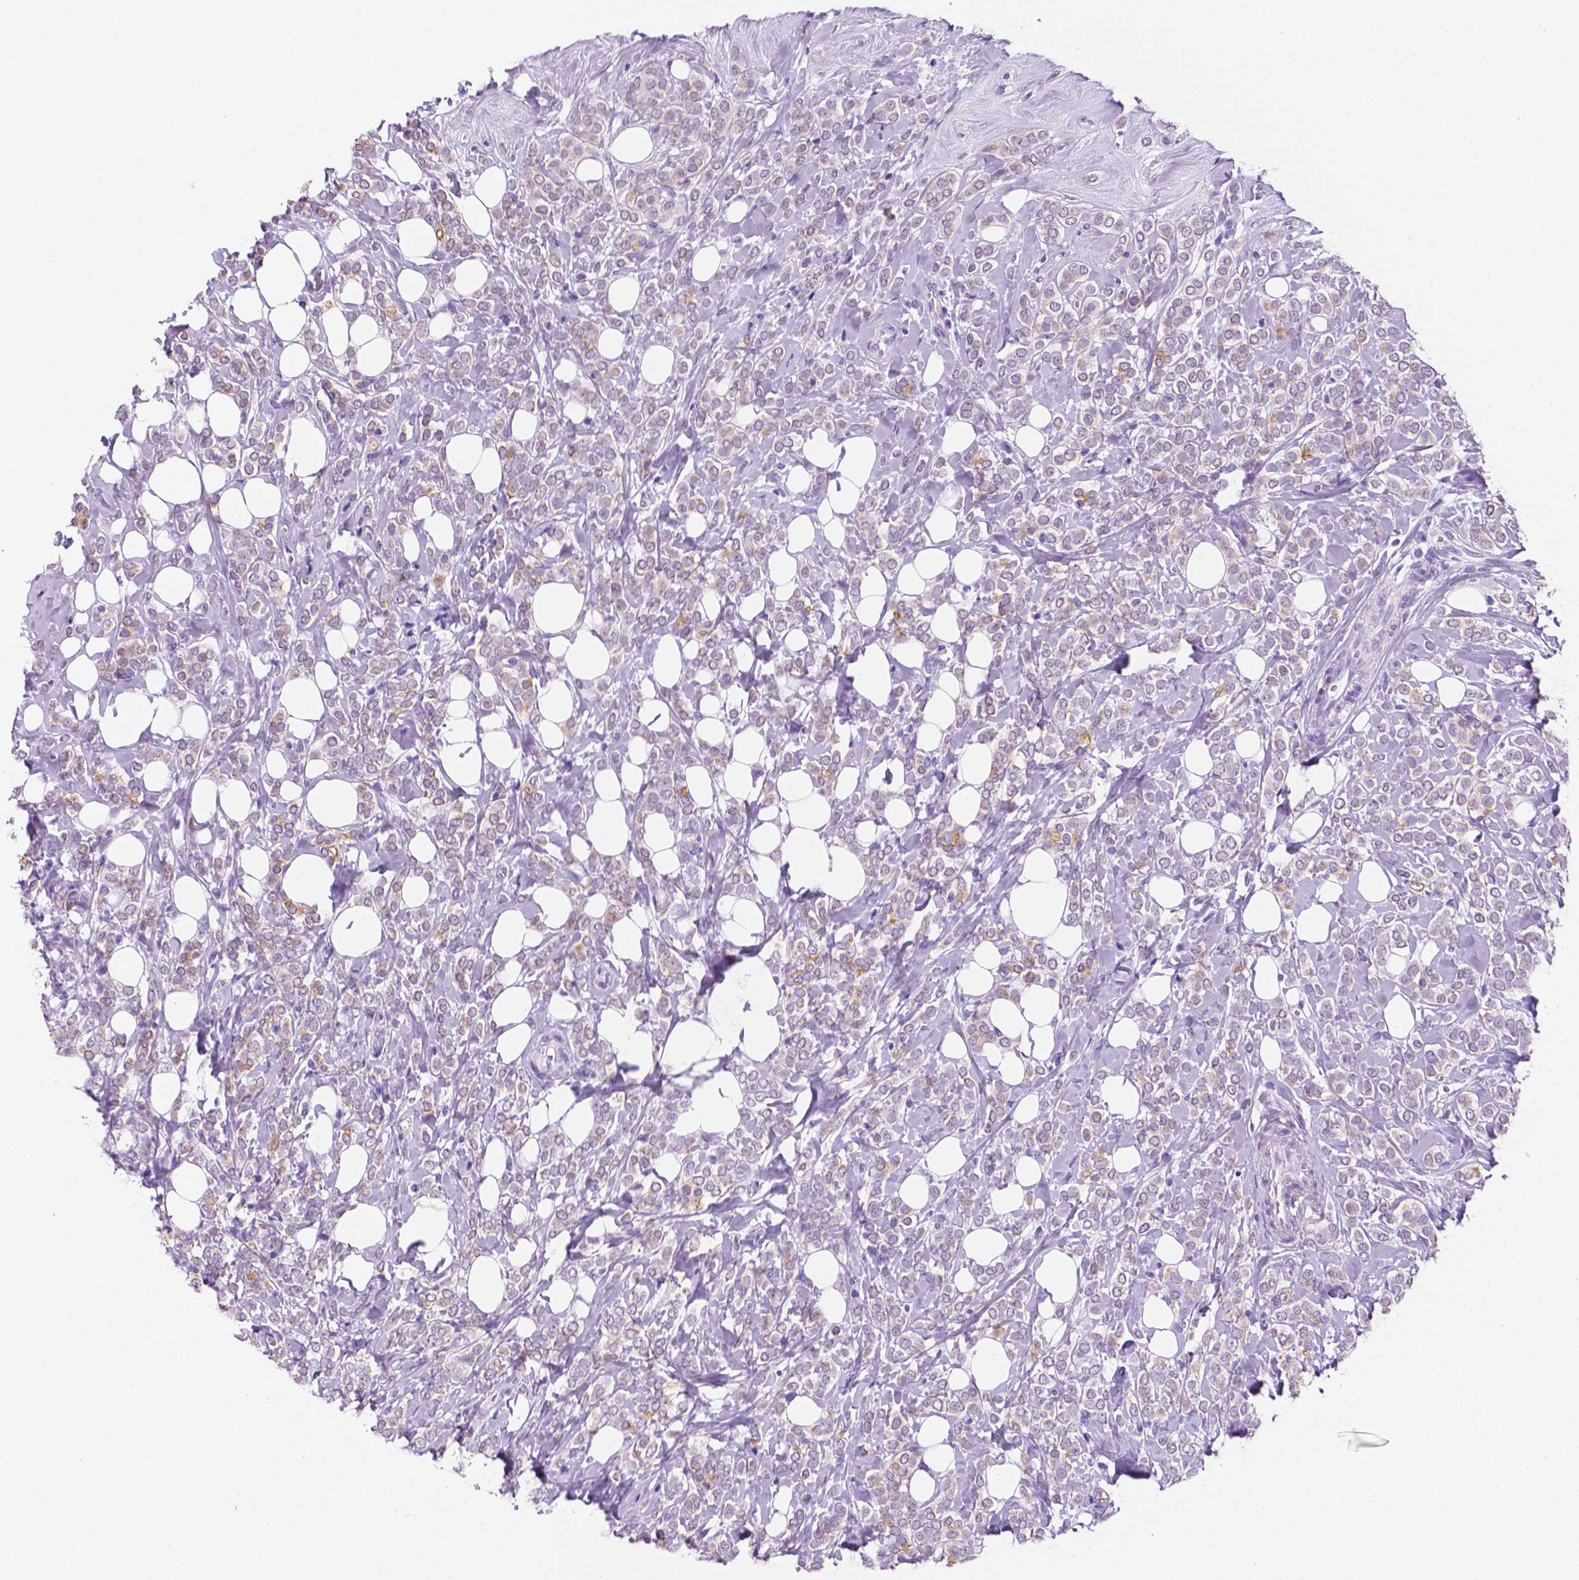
{"staining": {"intensity": "weak", "quantity": "<25%", "location": "cytoplasmic/membranous"}, "tissue": "breast cancer", "cell_type": "Tumor cells", "image_type": "cancer", "snomed": [{"axis": "morphology", "description": "Lobular carcinoma"}, {"axis": "topography", "description": "Breast"}], "caption": "Breast lobular carcinoma stained for a protein using immunohistochemistry shows no expression tumor cells.", "gene": "PPL", "patient": {"sex": "female", "age": 49}}